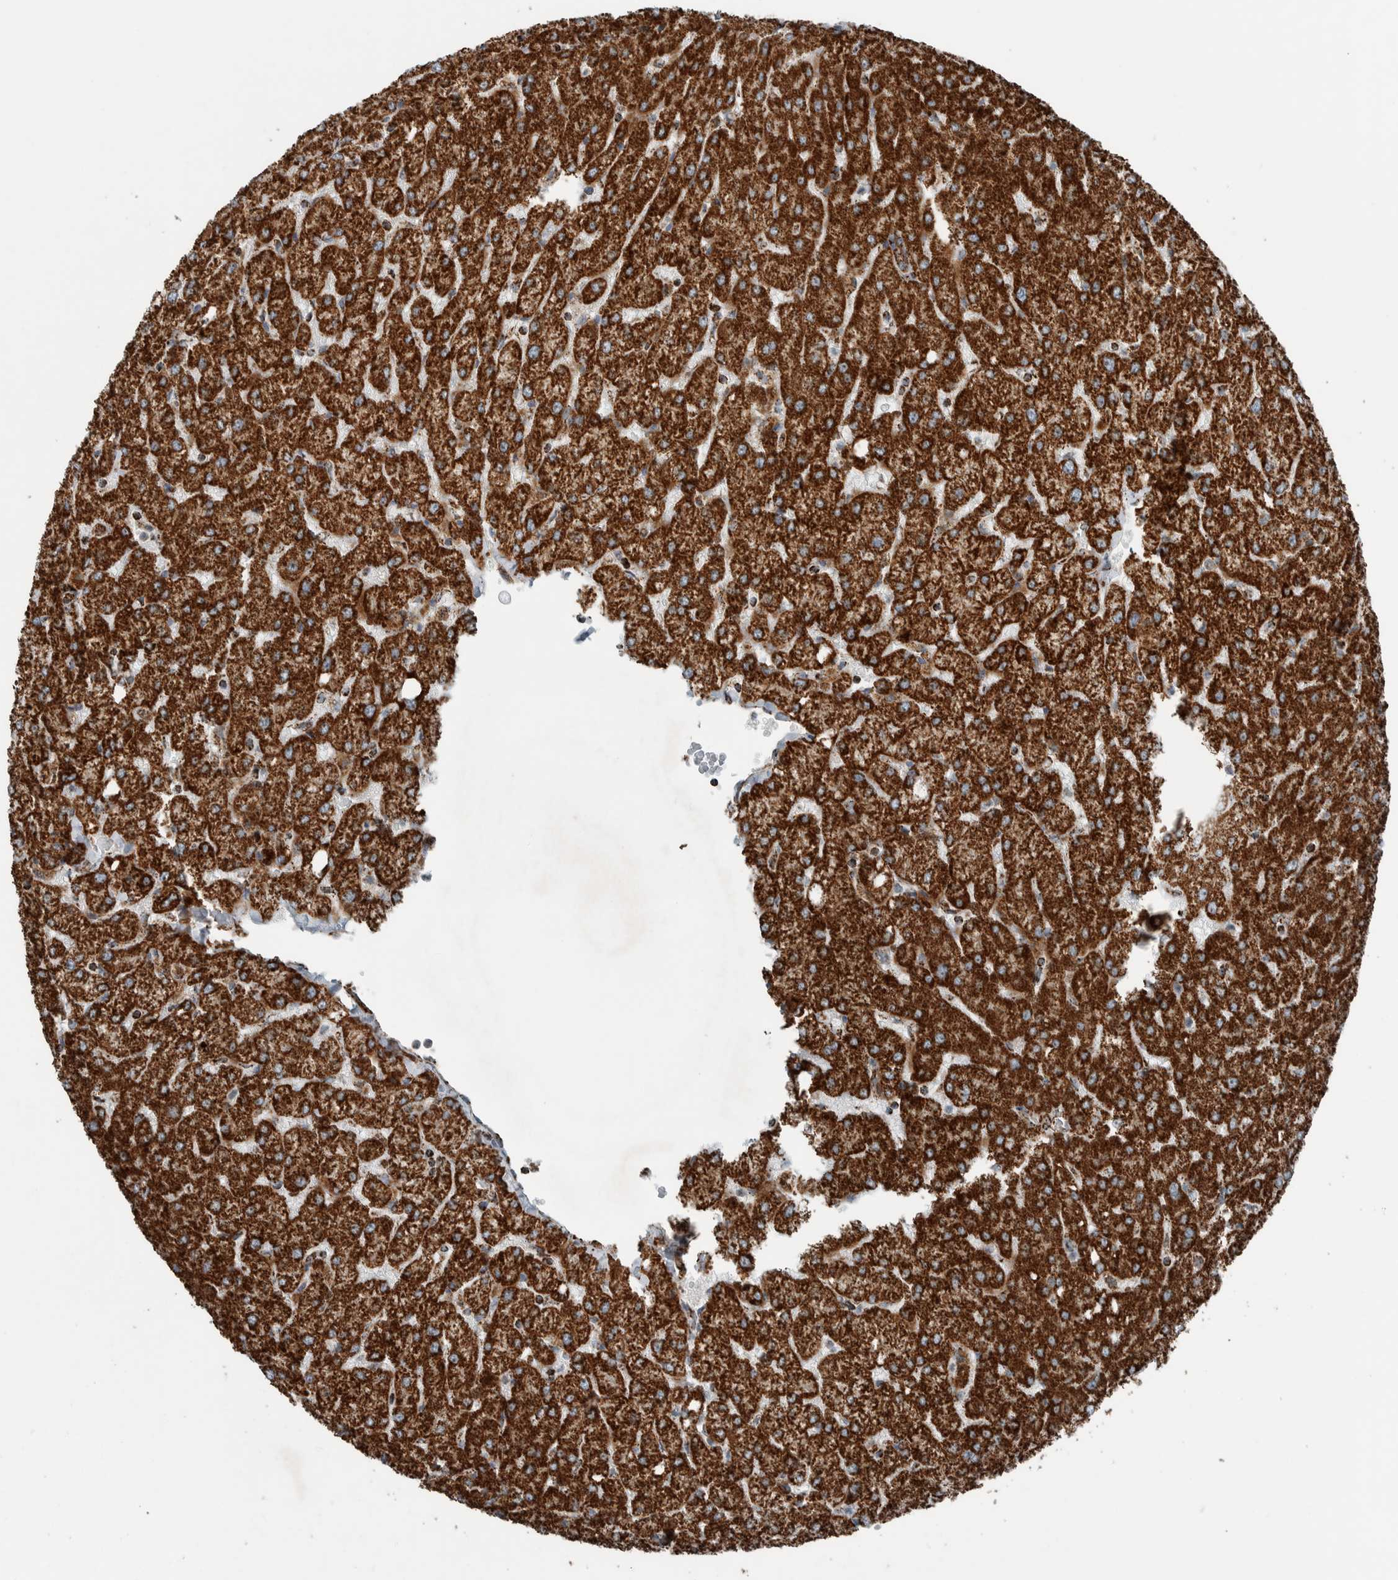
{"staining": {"intensity": "strong", "quantity": ">75%", "location": "cytoplasmic/membranous"}, "tissue": "liver", "cell_type": "Cholangiocytes", "image_type": "normal", "snomed": [{"axis": "morphology", "description": "Normal tissue, NOS"}, {"axis": "topography", "description": "Liver"}], "caption": "Strong cytoplasmic/membranous protein positivity is identified in about >75% of cholangiocytes in liver.", "gene": "CNTROB", "patient": {"sex": "female", "age": 54}}